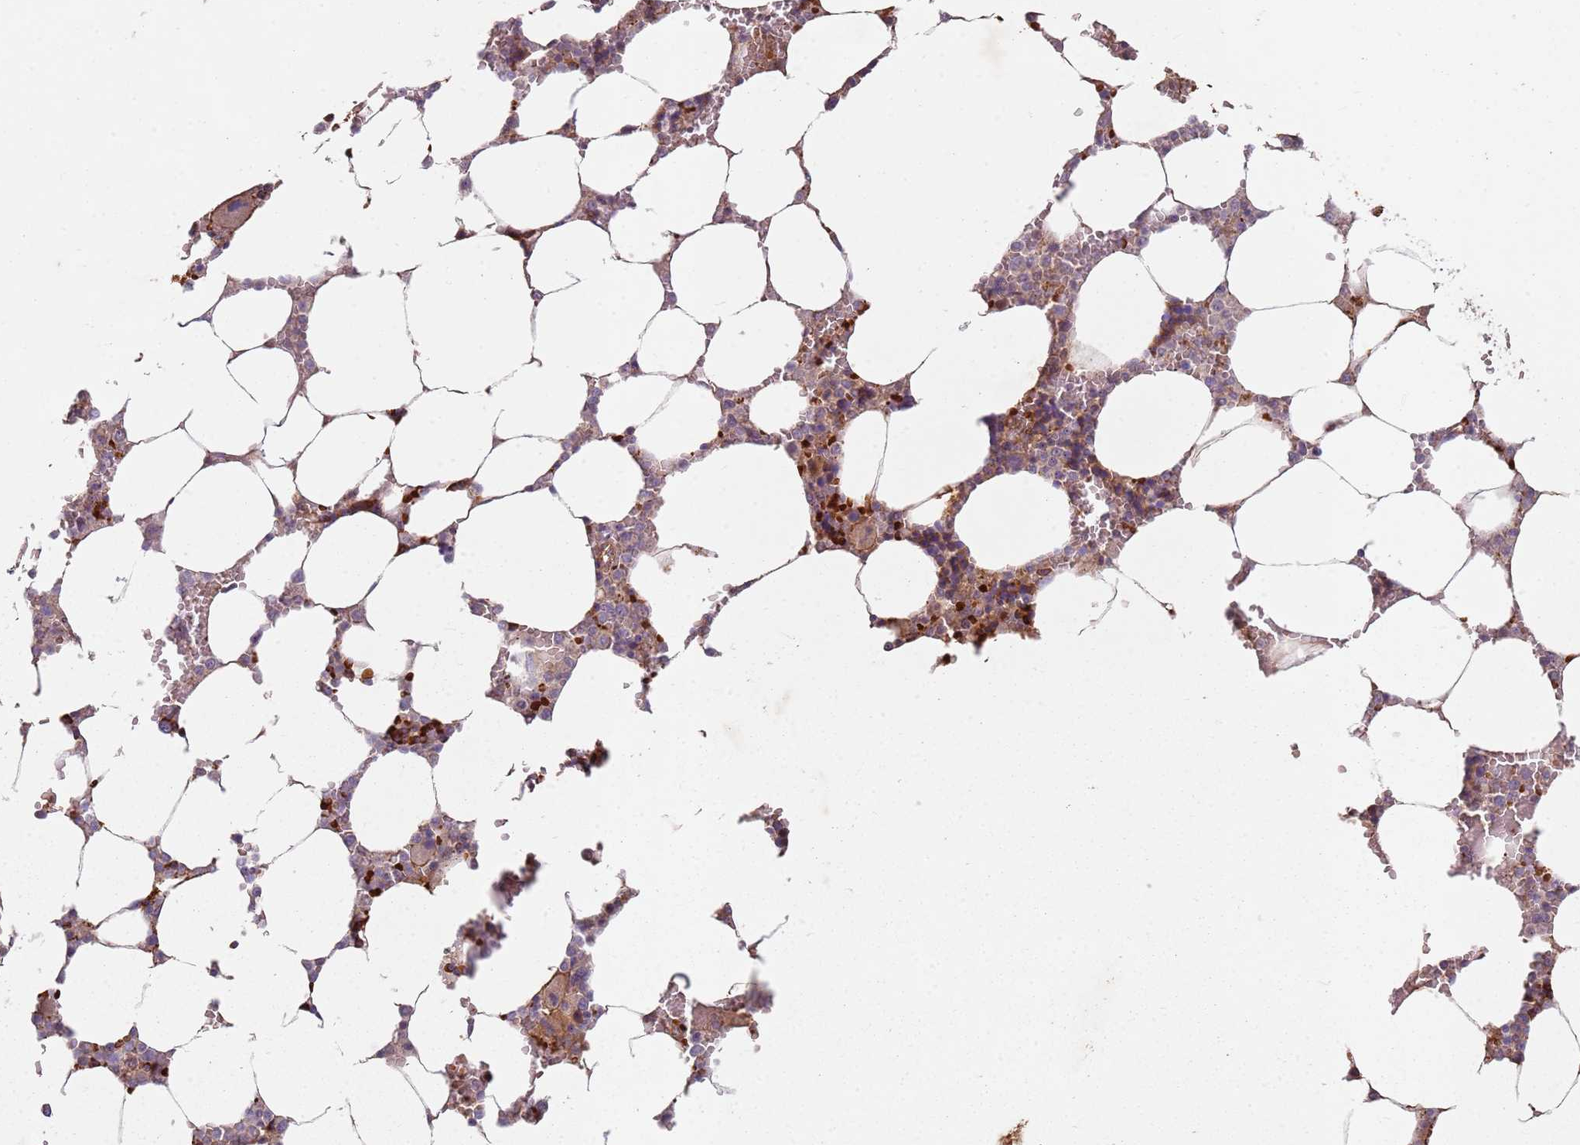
{"staining": {"intensity": "strong", "quantity": "25%-75%", "location": "cytoplasmic/membranous"}, "tissue": "bone marrow", "cell_type": "Hematopoietic cells", "image_type": "normal", "snomed": [{"axis": "morphology", "description": "Normal tissue, NOS"}, {"axis": "topography", "description": "Bone marrow"}], "caption": "Immunohistochemical staining of benign human bone marrow exhibits 25%-75% levels of strong cytoplasmic/membranous protein positivity in approximately 25%-75% of hematopoietic cells. (IHC, brightfield microscopy, high magnification).", "gene": "C2CD4B", "patient": {"sex": "male", "age": 64}}